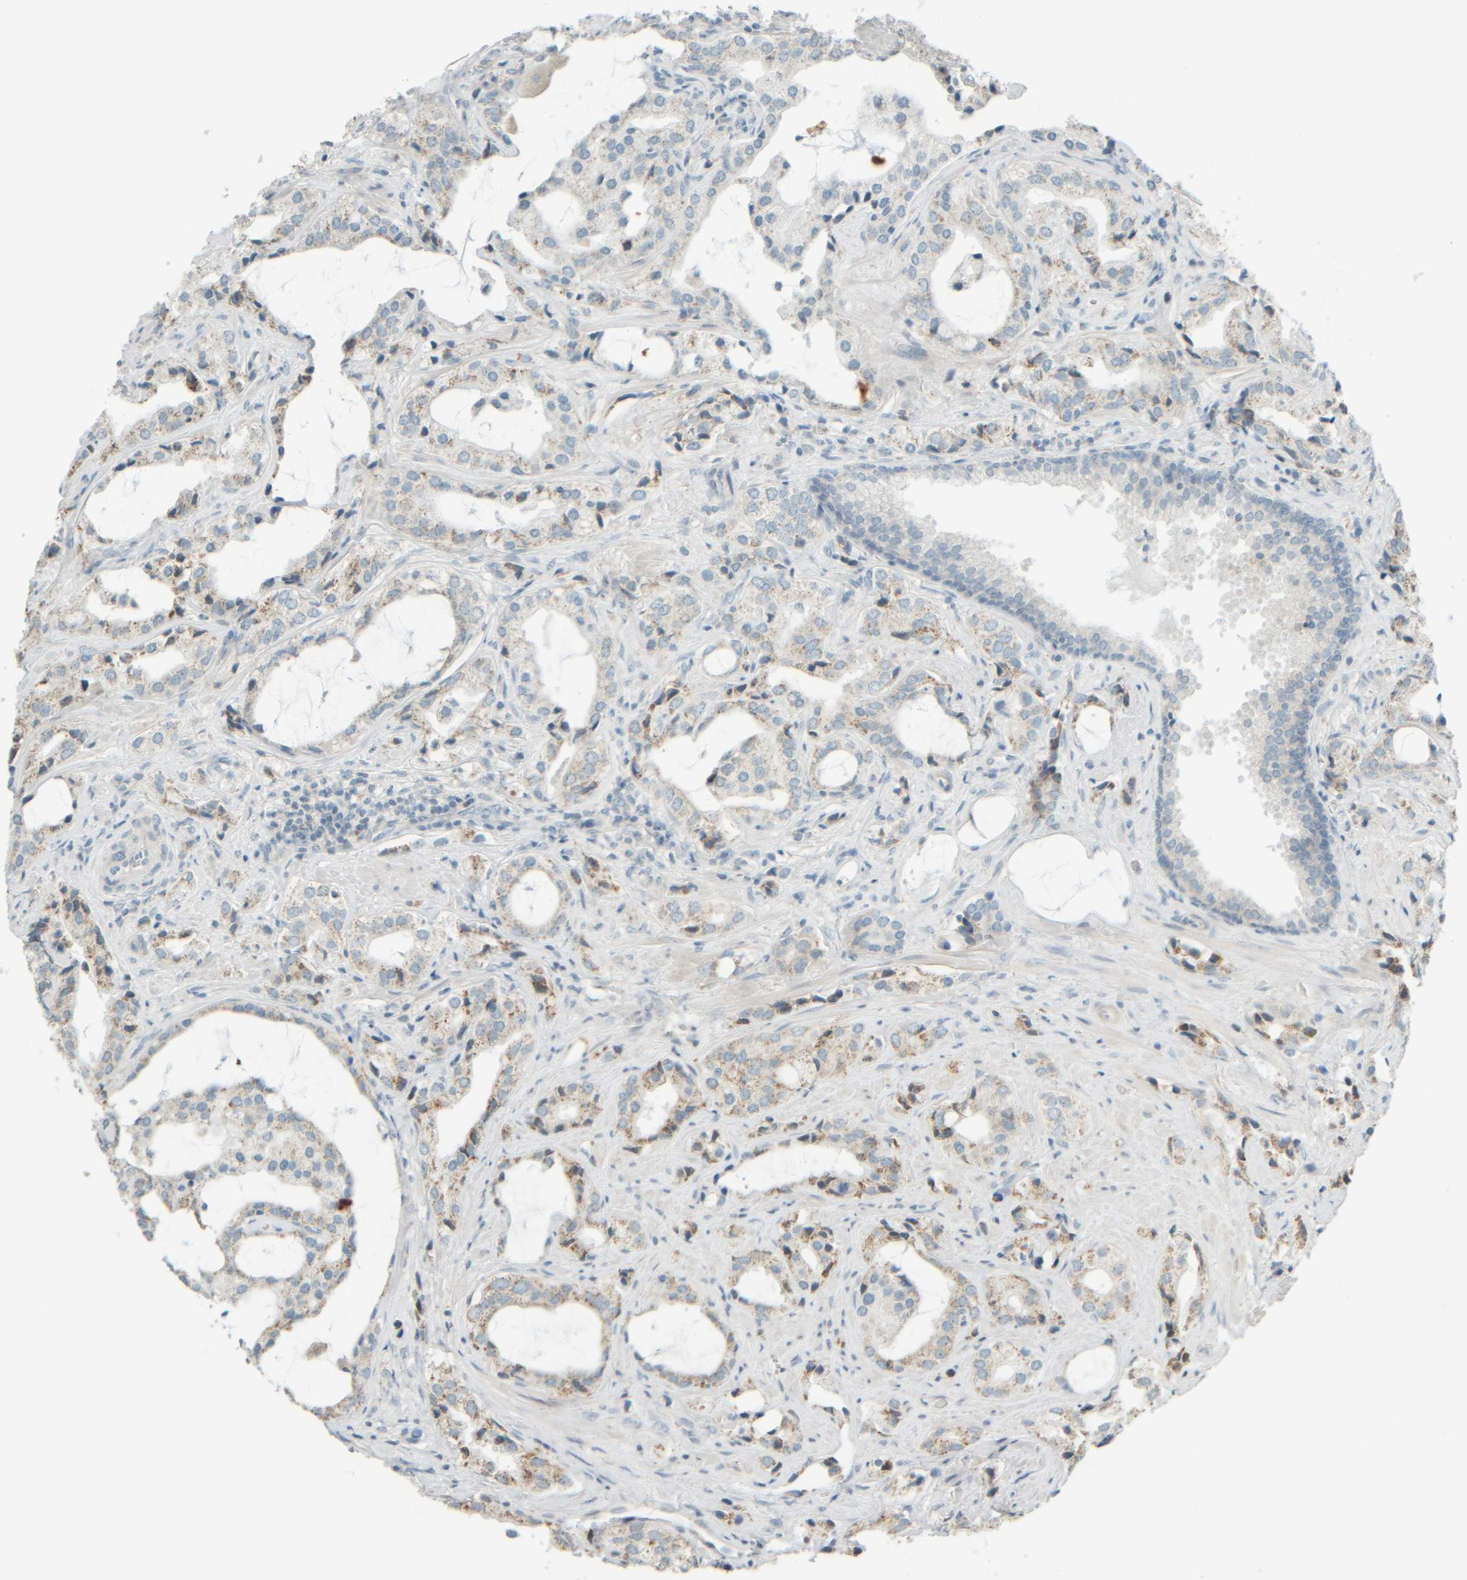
{"staining": {"intensity": "weak", "quantity": "<25%", "location": "cytoplasmic/membranous"}, "tissue": "prostate cancer", "cell_type": "Tumor cells", "image_type": "cancer", "snomed": [{"axis": "morphology", "description": "Adenocarcinoma, High grade"}, {"axis": "topography", "description": "Prostate"}], "caption": "IHC photomicrograph of neoplastic tissue: human prostate adenocarcinoma (high-grade) stained with DAB shows no significant protein expression in tumor cells. (DAB immunohistochemistry (IHC) with hematoxylin counter stain).", "gene": "PTGES3L-AARSD1", "patient": {"sex": "male", "age": 66}}